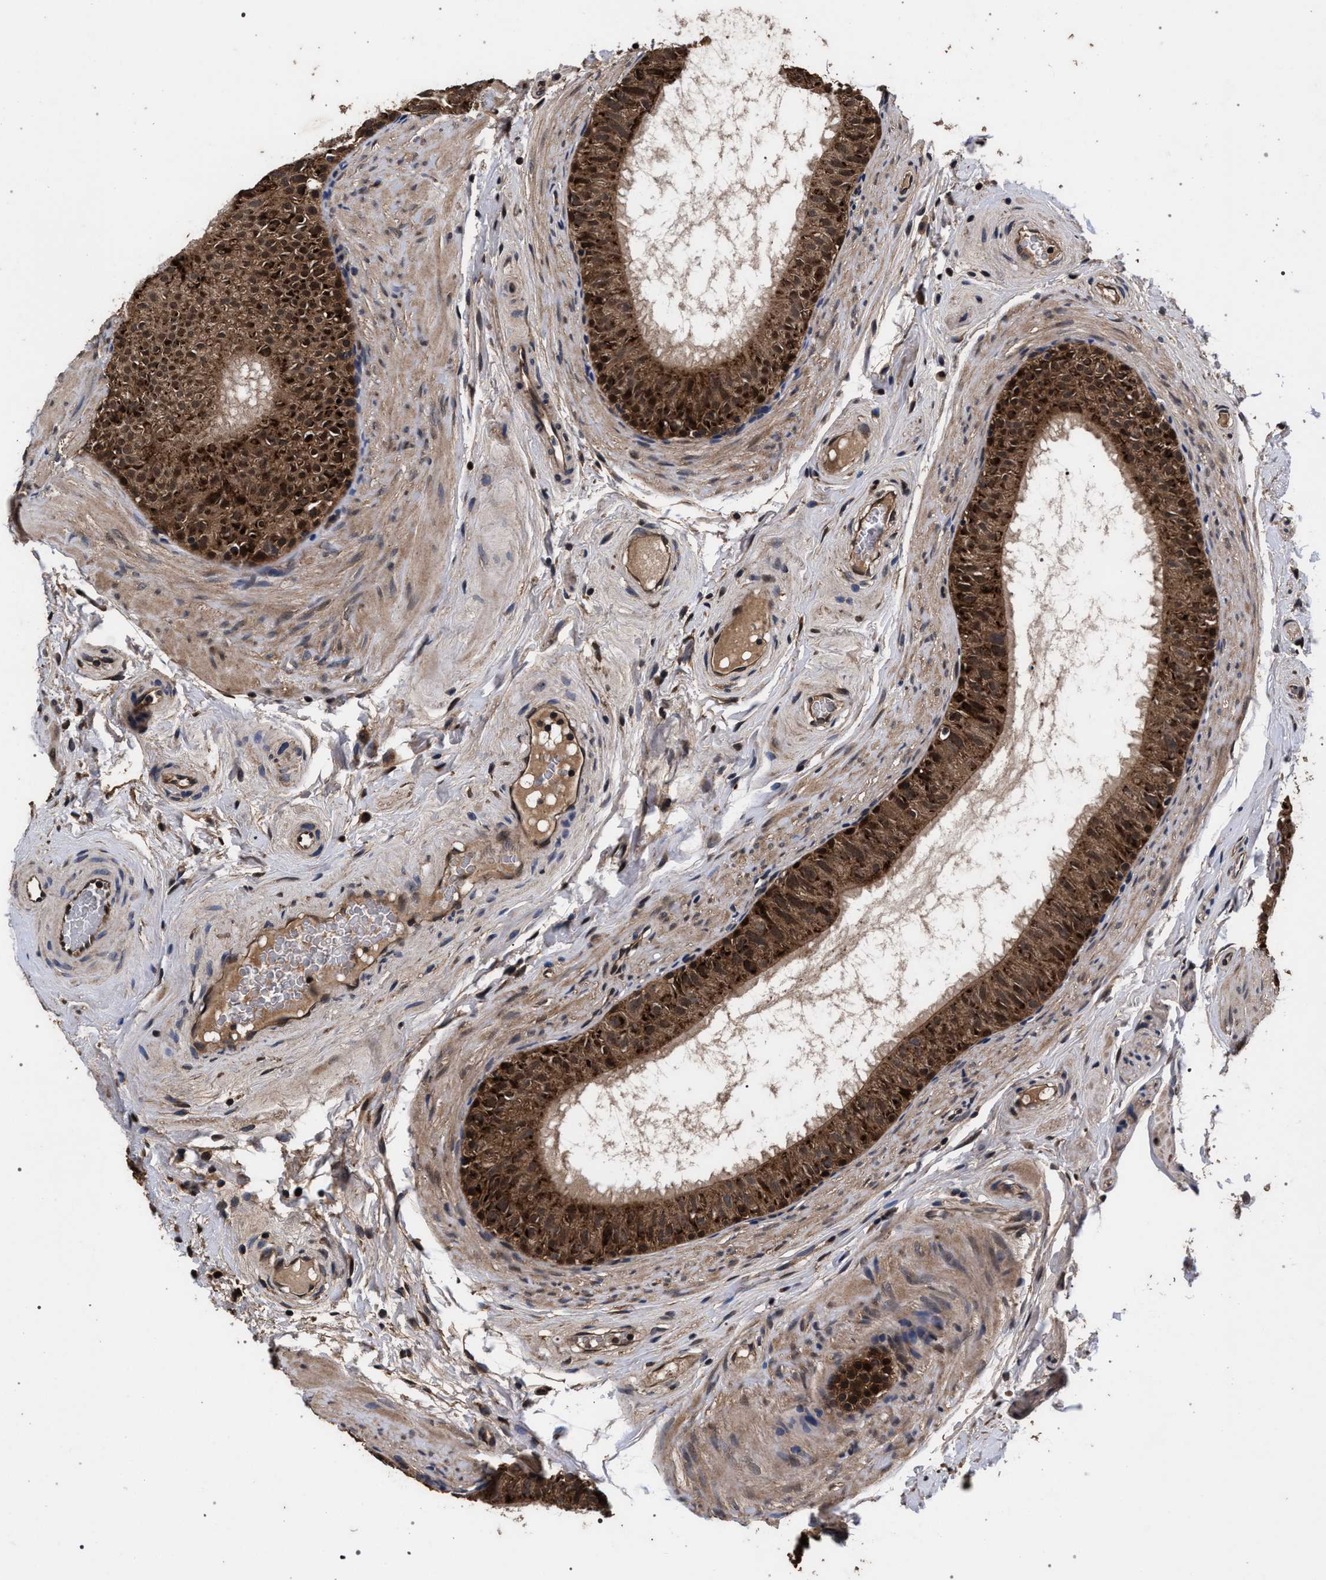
{"staining": {"intensity": "strong", "quantity": ">75%", "location": "cytoplasmic/membranous,nuclear"}, "tissue": "epididymis", "cell_type": "Glandular cells", "image_type": "normal", "snomed": [{"axis": "morphology", "description": "Normal tissue, NOS"}, {"axis": "topography", "description": "Epididymis"}], "caption": "An image showing strong cytoplasmic/membranous,nuclear positivity in about >75% of glandular cells in benign epididymis, as visualized by brown immunohistochemical staining.", "gene": "ACOX1", "patient": {"sex": "male", "age": 34}}